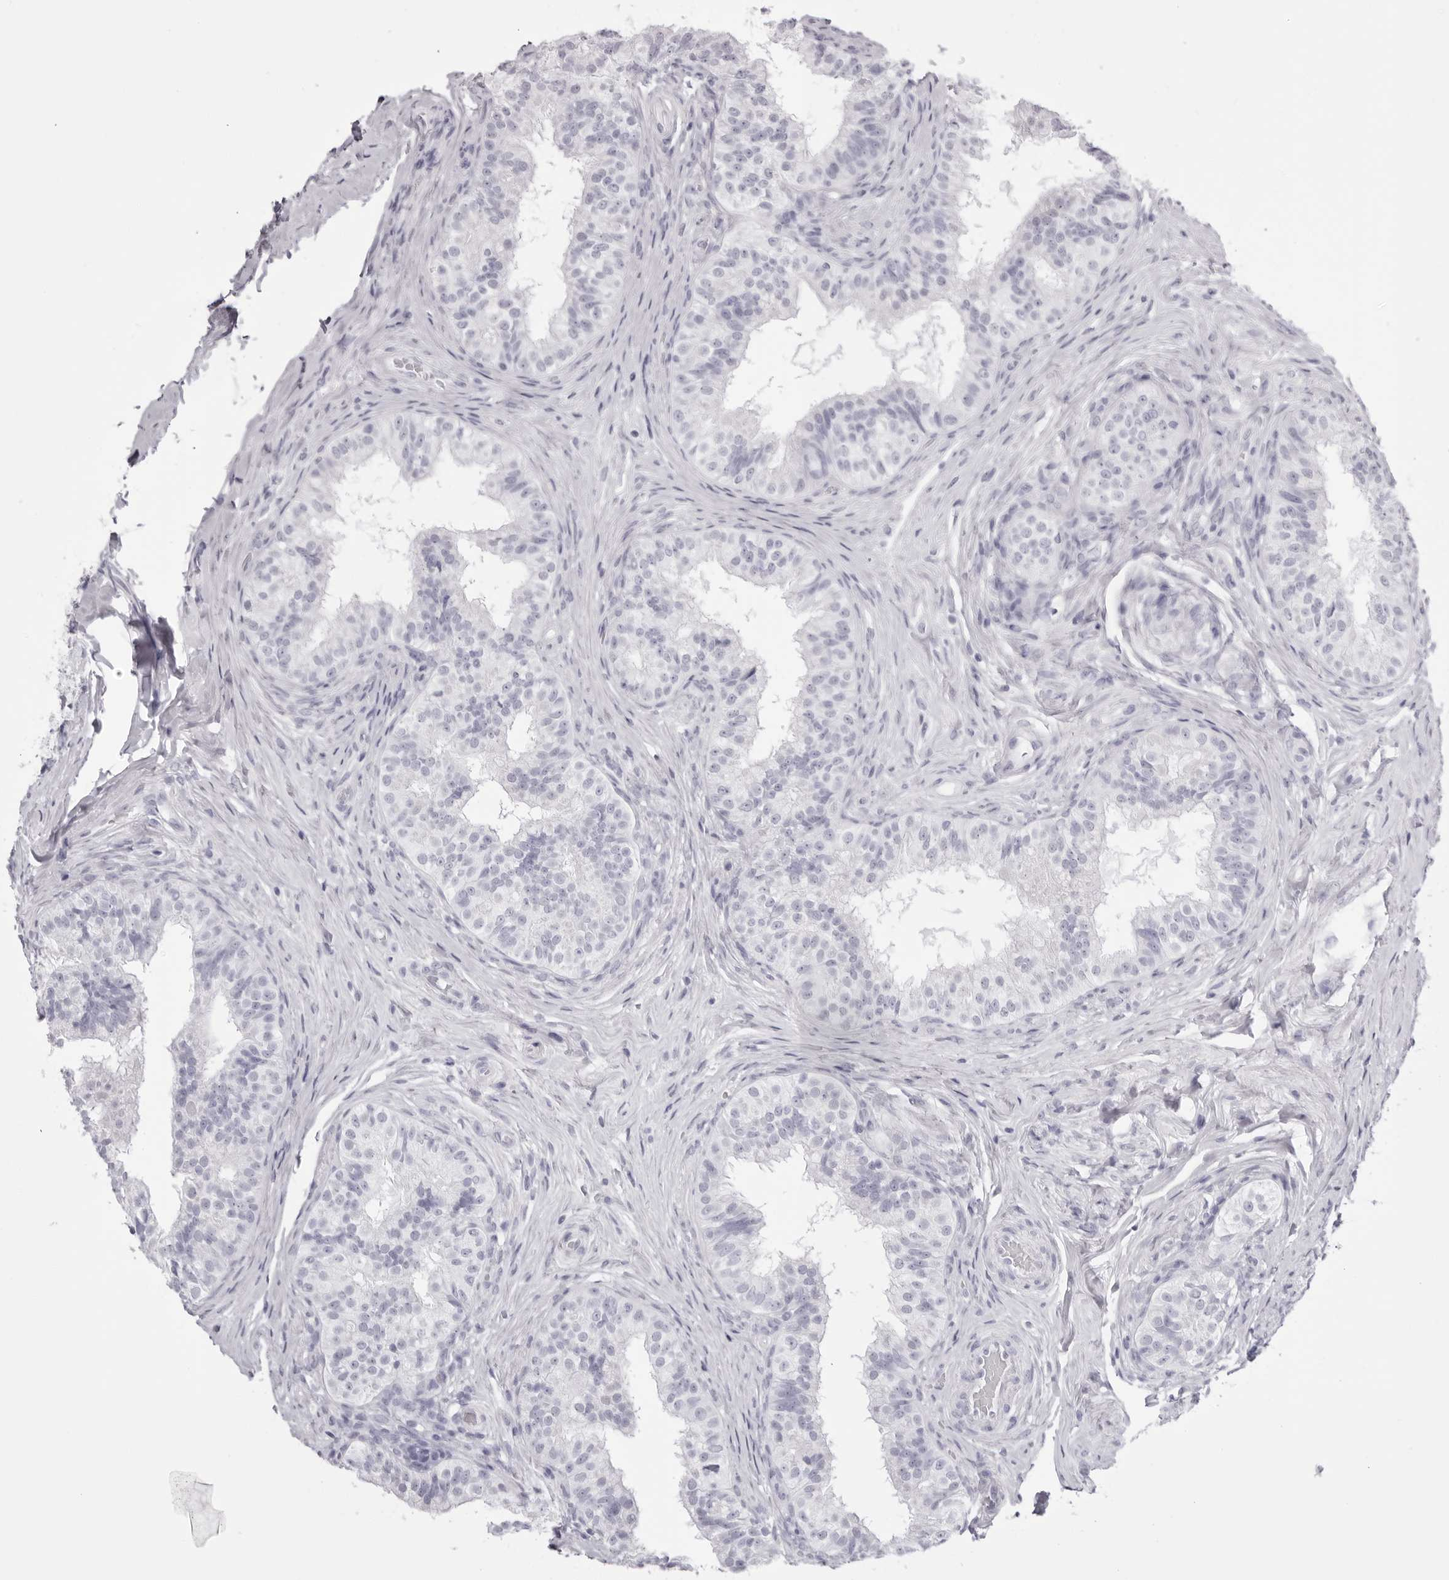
{"staining": {"intensity": "negative", "quantity": "none", "location": "none"}, "tissue": "epididymis", "cell_type": "Glandular cells", "image_type": "normal", "snomed": [{"axis": "morphology", "description": "Normal tissue, NOS"}, {"axis": "topography", "description": "Epididymis"}], "caption": "The histopathology image exhibits no significant staining in glandular cells of epididymis. Brightfield microscopy of immunohistochemistry stained with DAB (brown) and hematoxylin (blue), captured at high magnification.", "gene": "TMOD4", "patient": {"sex": "male", "age": 49}}